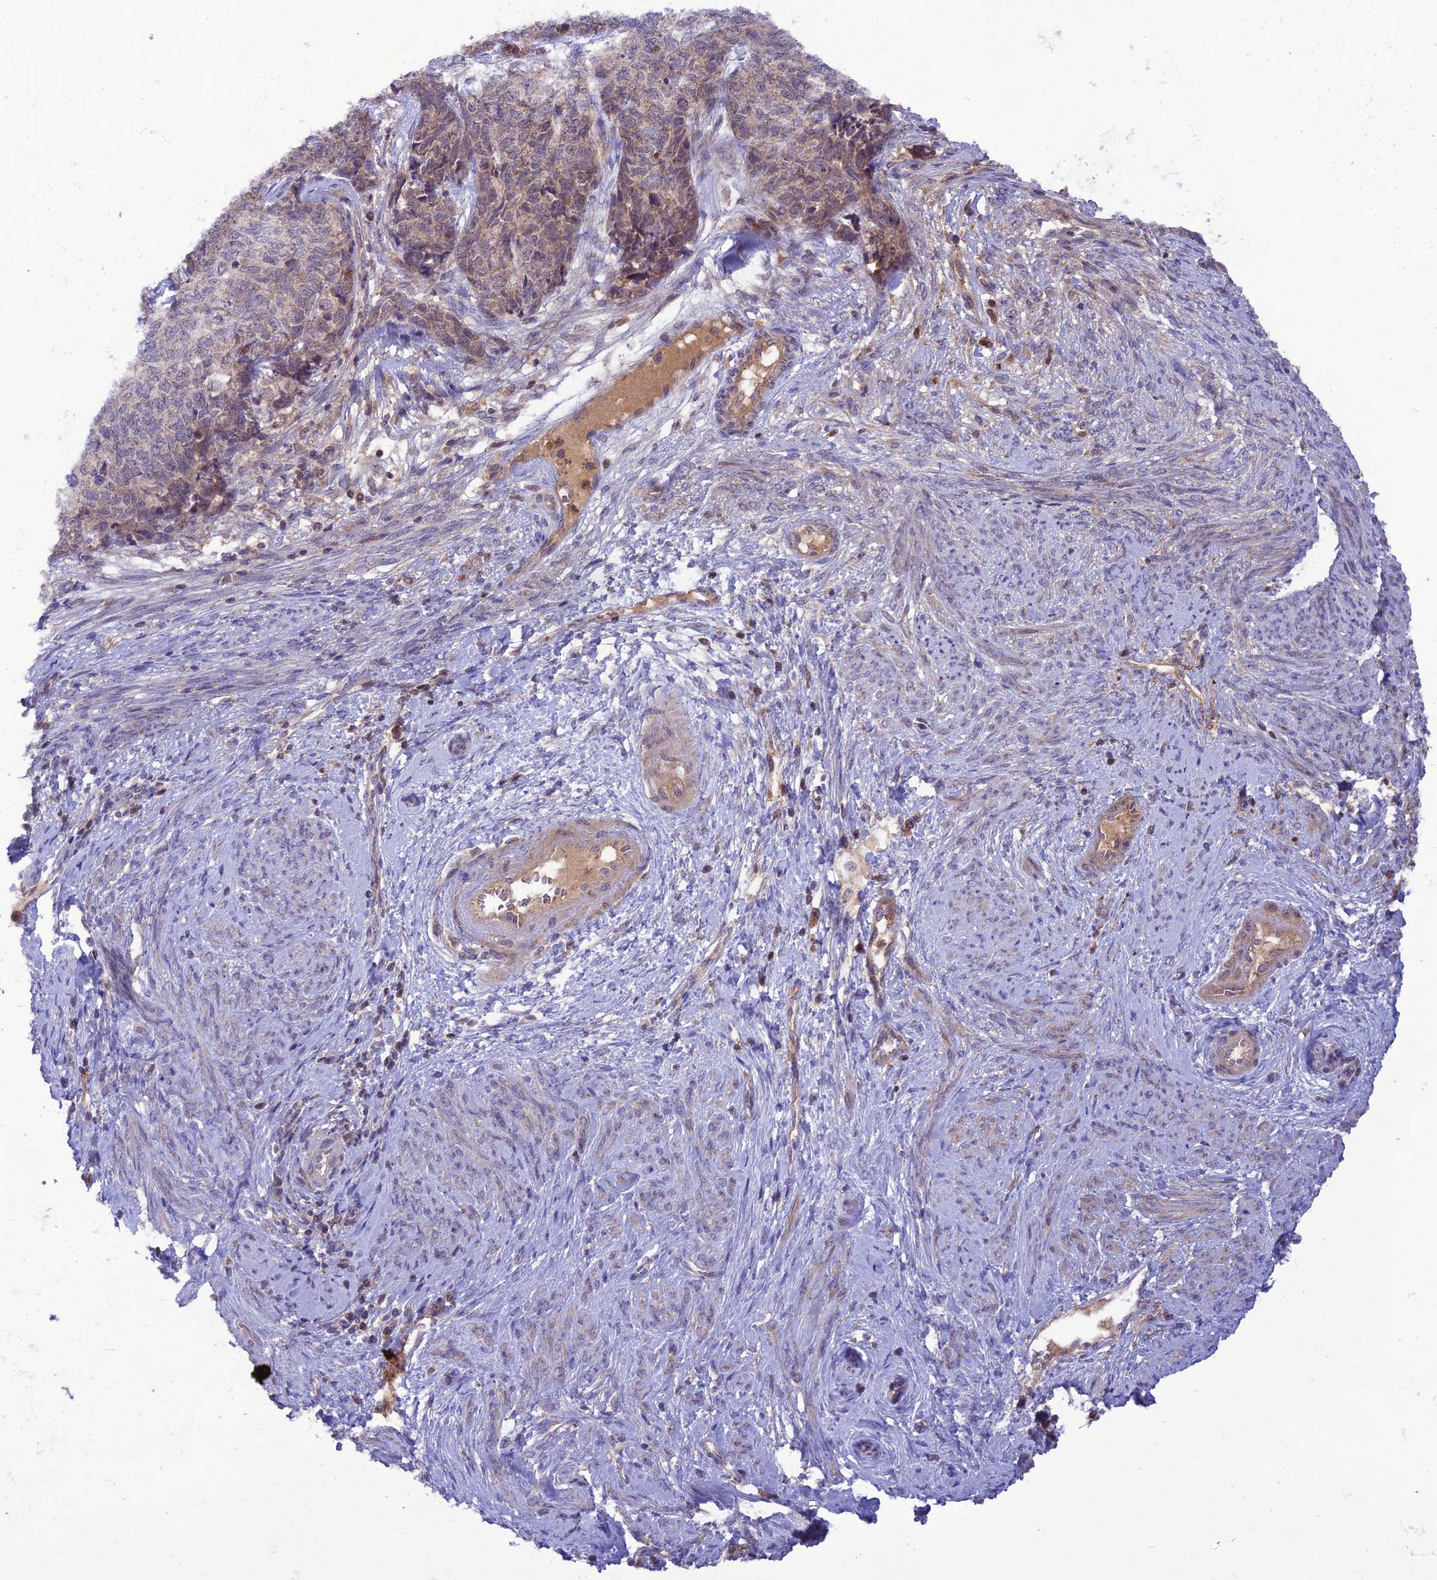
{"staining": {"intensity": "weak", "quantity": ">75%", "location": "cytoplasmic/membranous"}, "tissue": "cervical cancer", "cell_type": "Tumor cells", "image_type": "cancer", "snomed": [{"axis": "morphology", "description": "Squamous cell carcinoma, NOS"}, {"axis": "topography", "description": "Cervix"}], "caption": "High-magnification brightfield microscopy of cervical cancer (squamous cell carcinoma) stained with DAB (3,3'-diaminobenzidine) (brown) and counterstained with hematoxylin (blue). tumor cells exhibit weak cytoplasmic/membranous expression is seen in approximately>75% of cells.", "gene": "NDUFC1", "patient": {"sex": "female", "age": 63}}